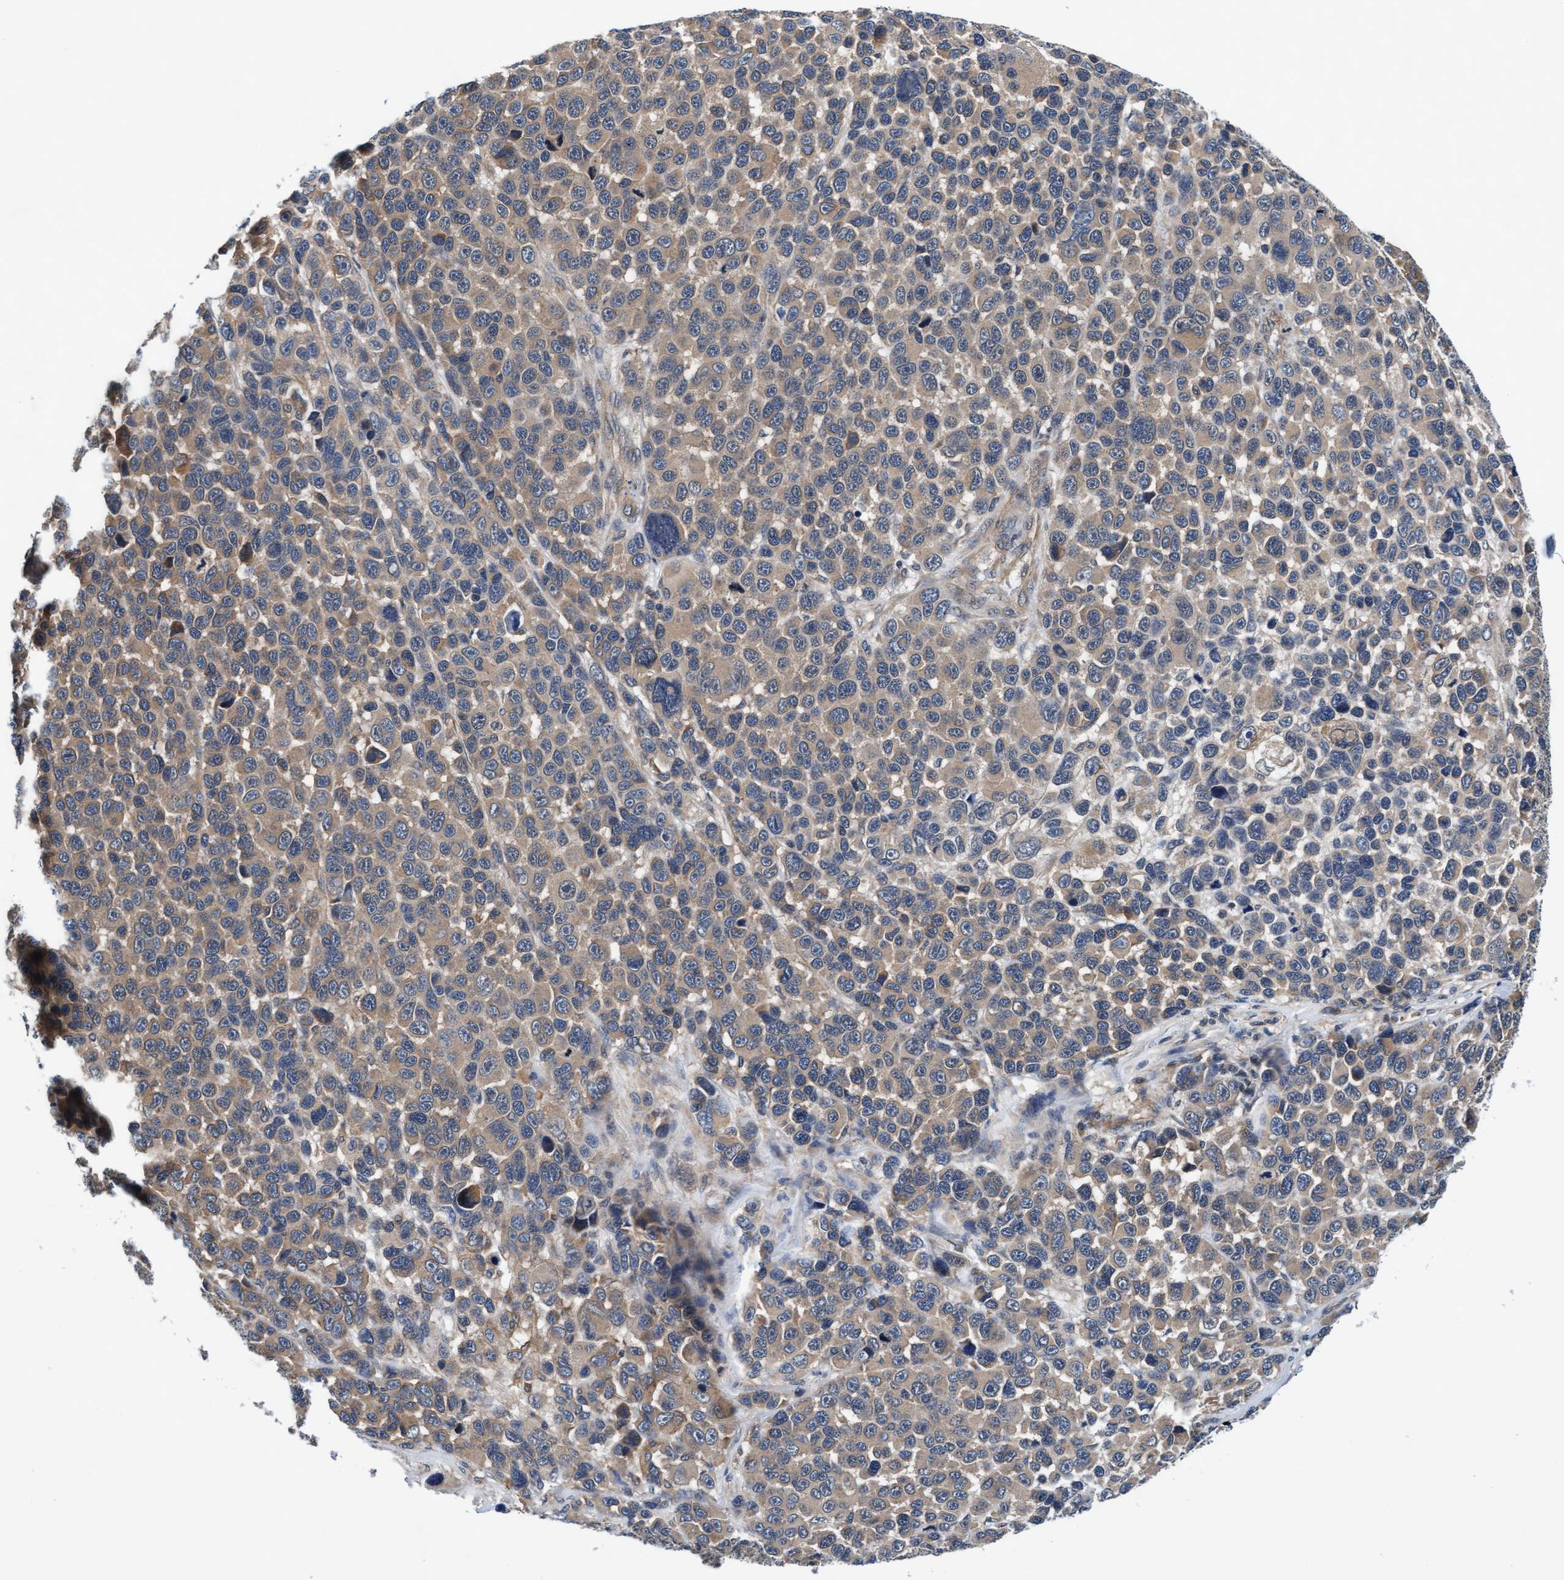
{"staining": {"intensity": "weak", "quantity": ">75%", "location": "cytoplasmic/membranous"}, "tissue": "melanoma", "cell_type": "Tumor cells", "image_type": "cancer", "snomed": [{"axis": "morphology", "description": "Malignant melanoma, NOS"}, {"axis": "topography", "description": "Skin"}], "caption": "A high-resolution image shows IHC staining of malignant melanoma, which reveals weak cytoplasmic/membranous positivity in approximately >75% of tumor cells. (Brightfield microscopy of DAB IHC at high magnification).", "gene": "EFCAB13", "patient": {"sex": "male", "age": 53}}